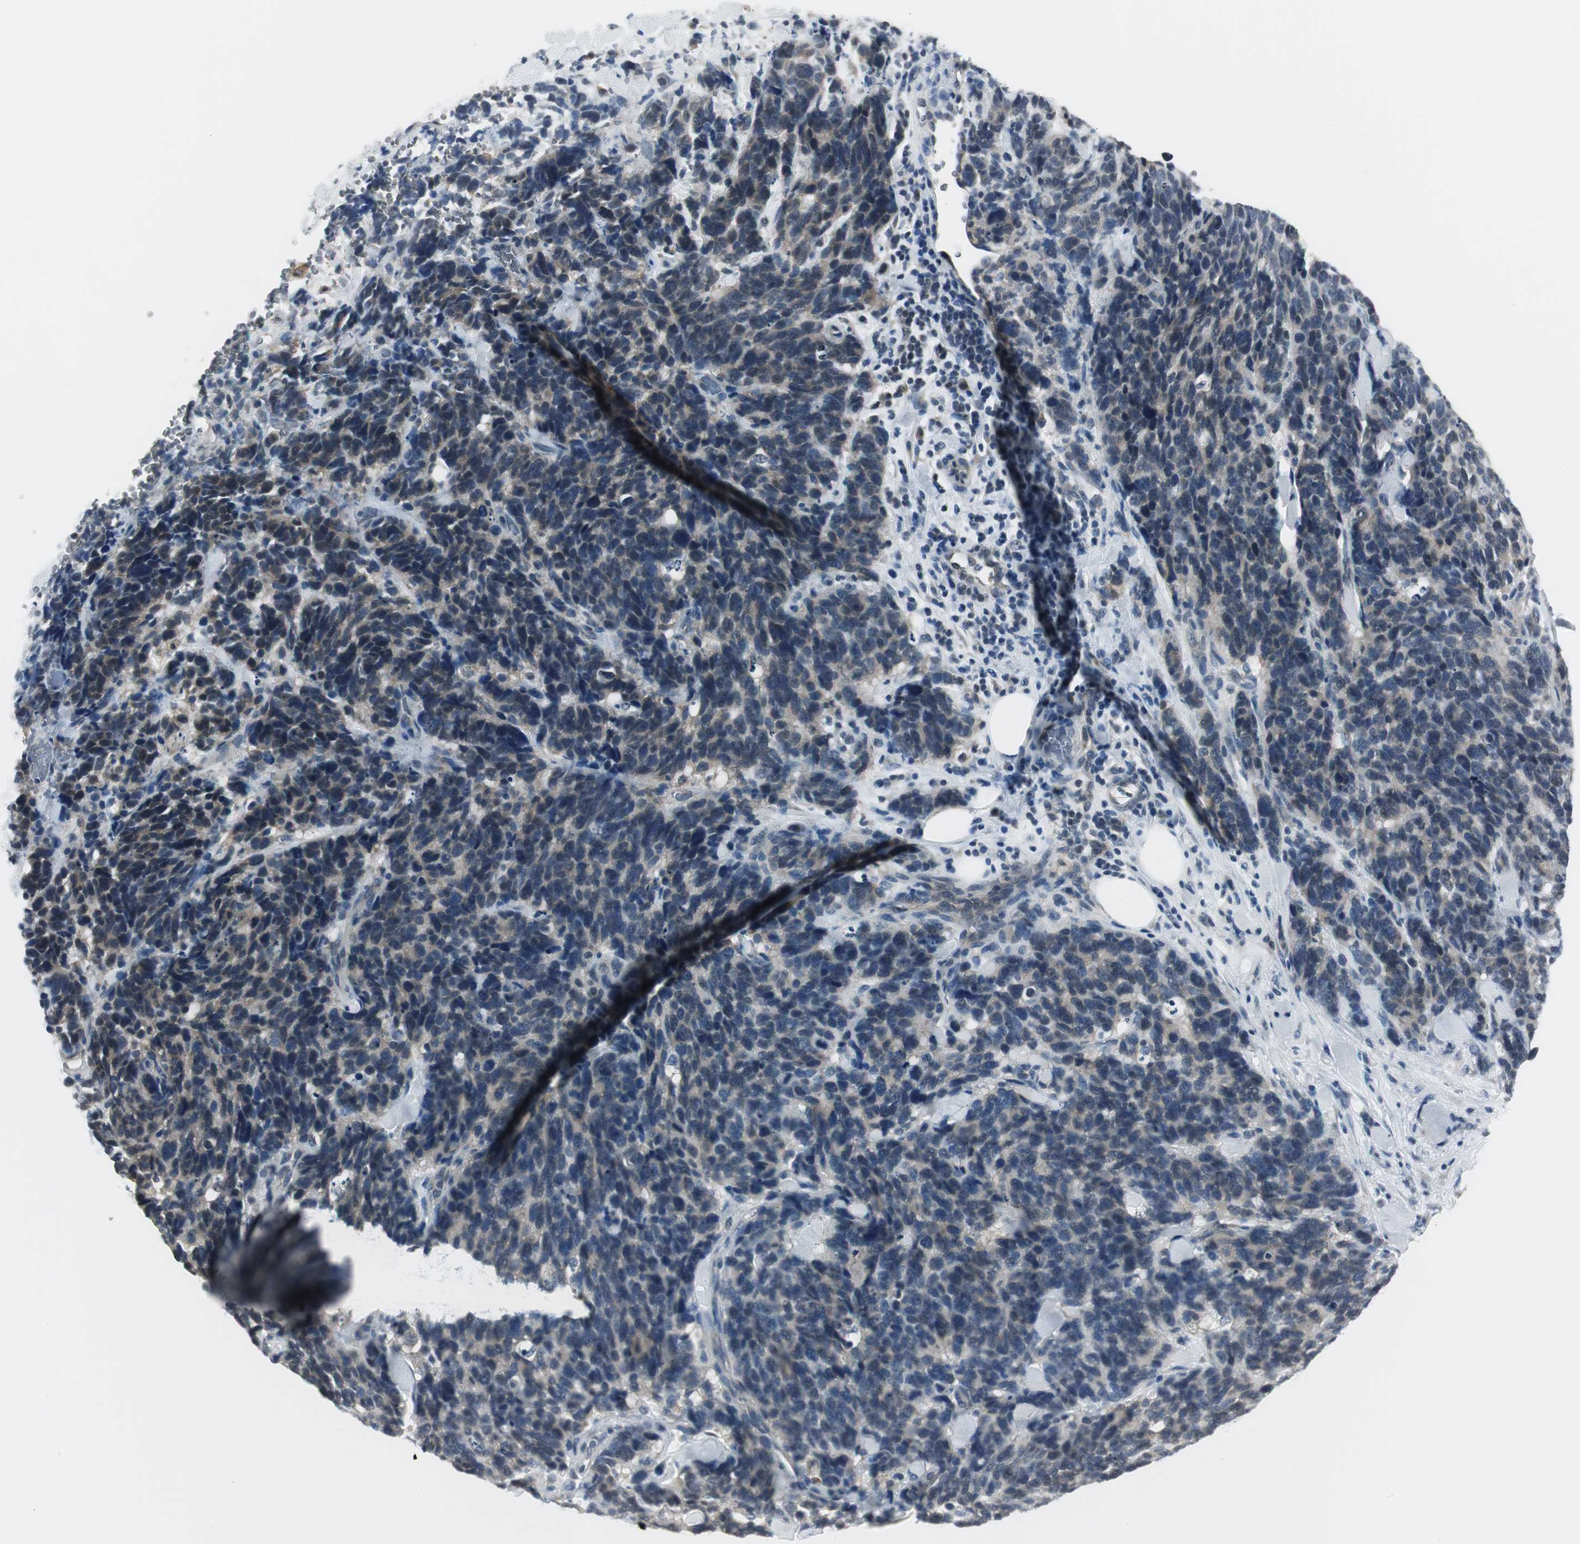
{"staining": {"intensity": "weak", "quantity": "25%-75%", "location": "cytoplasmic/membranous"}, "tissue": "lung cancer", "cell_type": "Tumor cells", "image_type": "cancer", "snomed": [{"axis": "morphology", "description": "Neoplasm, malignant, NOS"}, {"axis": "topography", "description": "Lung"}], "caption": "The histopathology image shows immunohistochemical staining of lung neoplasm (malignant). There is weak cytoplasmic/membranous staining is identified in about 25%-75% of tumor cells.", "gene": "CCT5", "patient": {"sex": "female", "age": 58}}